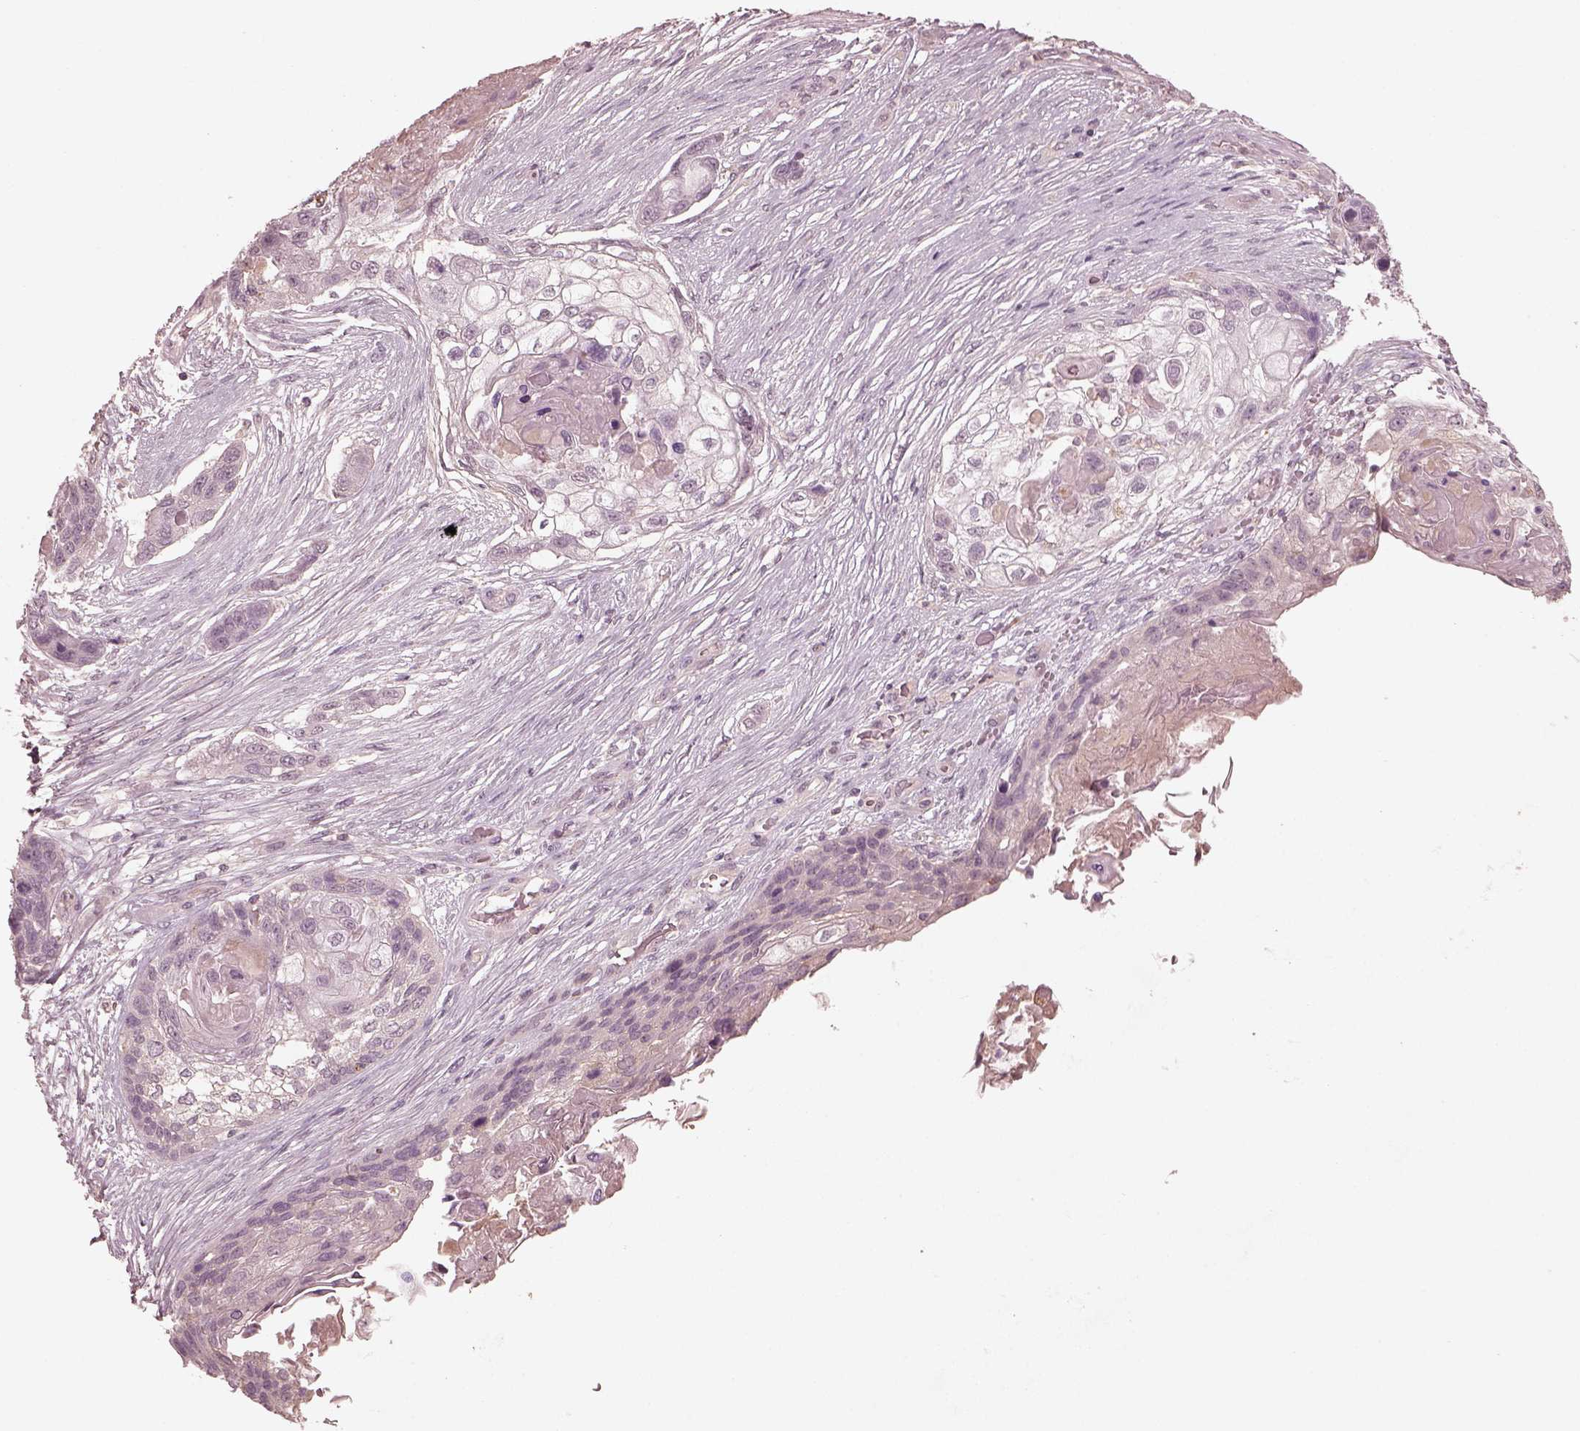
{"staining": {"intensity": "negative", "quantity": "none", "location": "none"}, "tissue": "lung cancer", "cell_type": "Tumor cells", "image_type": "cancer", "snomed": [{"axis": "morphology", "description": "Squamous cell carcinoma, NOS"}, {"axis": "topography", "description": "Lung"}], "caption": "High magnification brightfield microscopy of squamous cell carcinoma (lung) stained with DAB (brown) and counterstained with hematoxylin (blue): tumor cells show no significant positivity. (Stains: DAB IHC with hematoxylin counter stain, Microscopy: brightfield microscopy at high magnification).", "gene": "VWA5B1", "patient": {"sex": "male", "age": 69}}